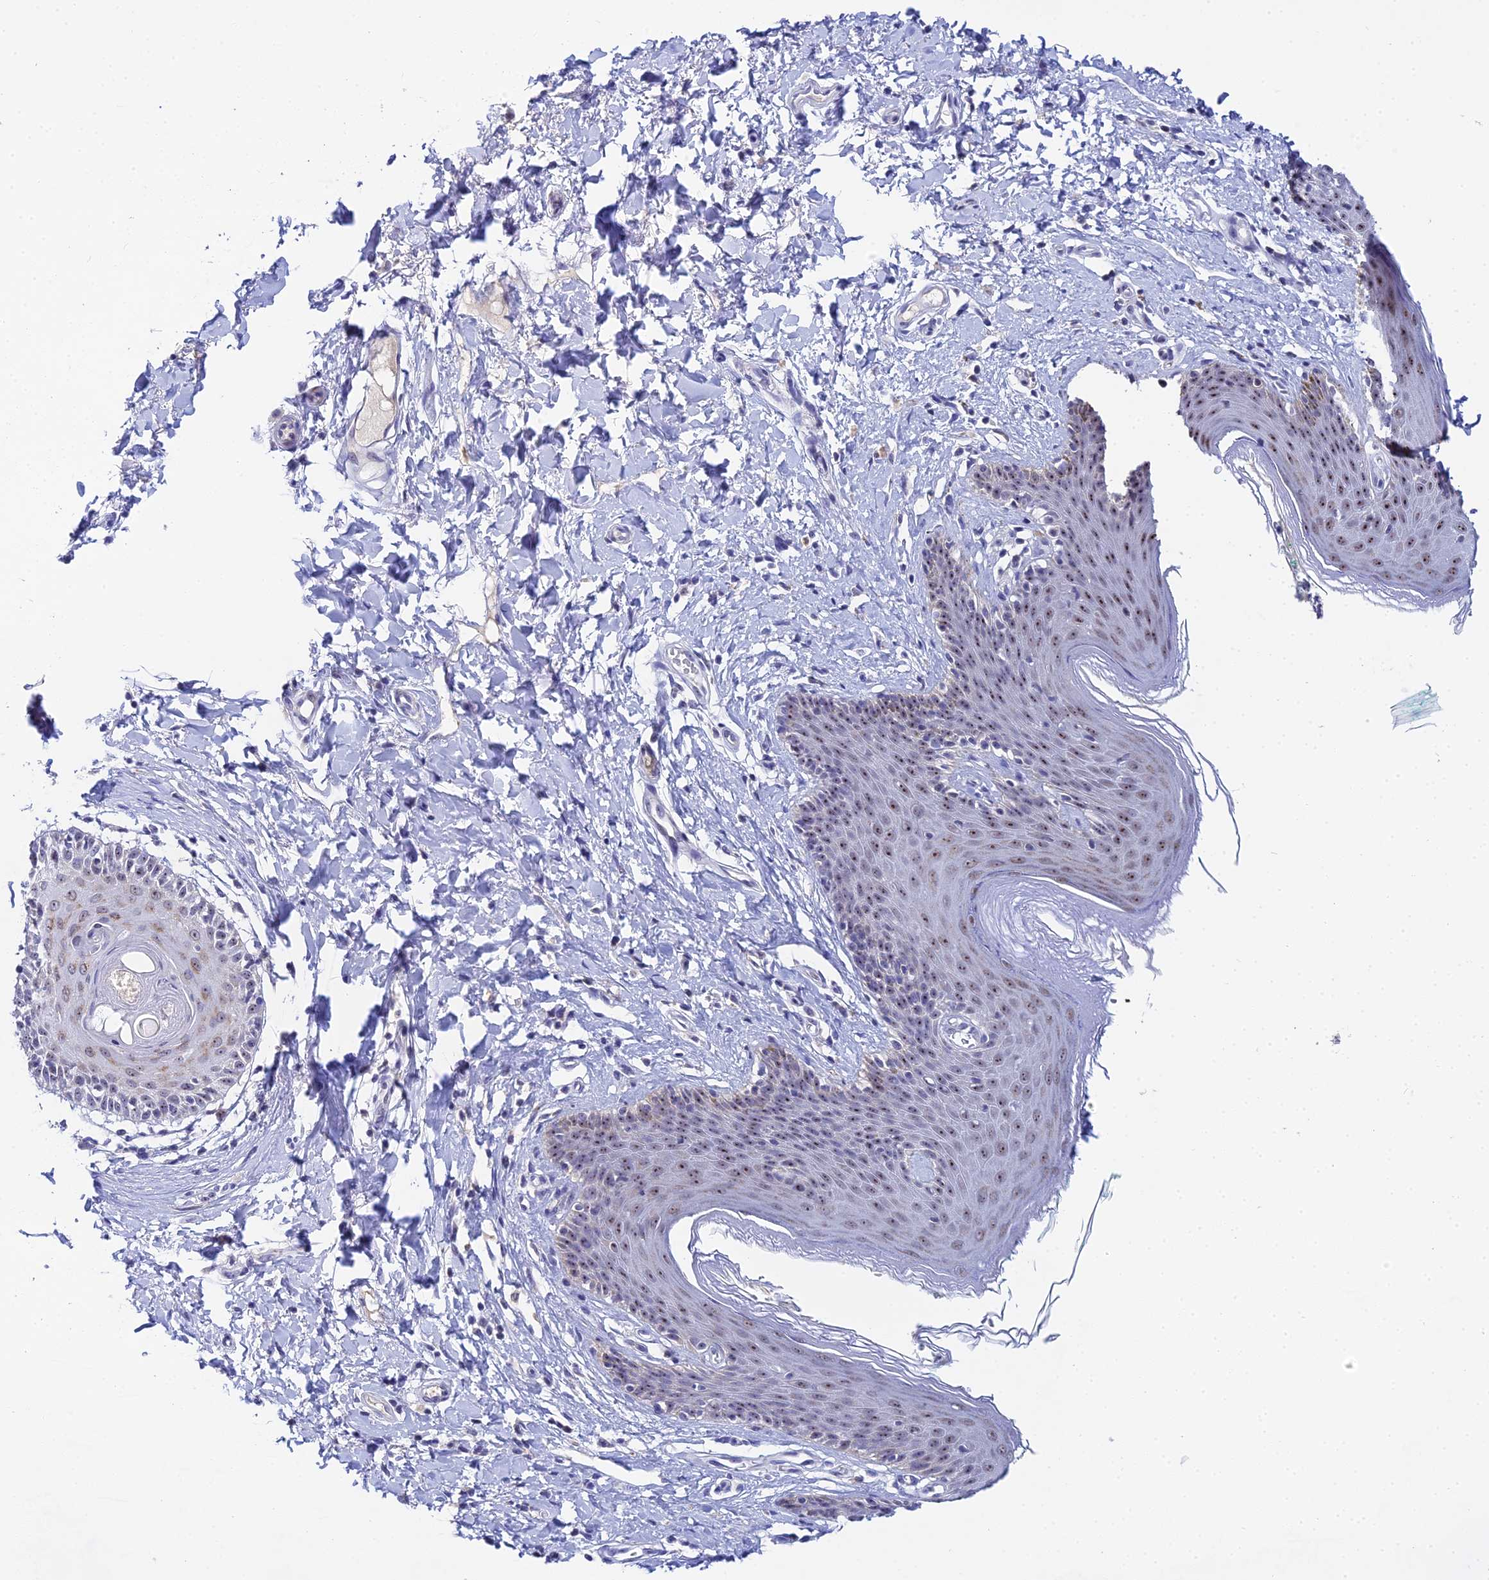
{"staining": {"intensity": "moderate", "quantity": ">75%", "location": "nuclear"}, "tissue": "skin", "cell_type": "Epidermal cells", "image_type": "normal", "snomed": [{"axis": "morphology", "description": "Normal tissue, NOS"}, {"axis": "topography", "description": "Vulva"}], "caption": "An IHC micrograph of normal tissue is shown. Protein staining in brown labels moderate nuclear positivity in skin within epidermal cells.", "gene": "PLPP4", "patient": {"sex": "female", "age": 66}}